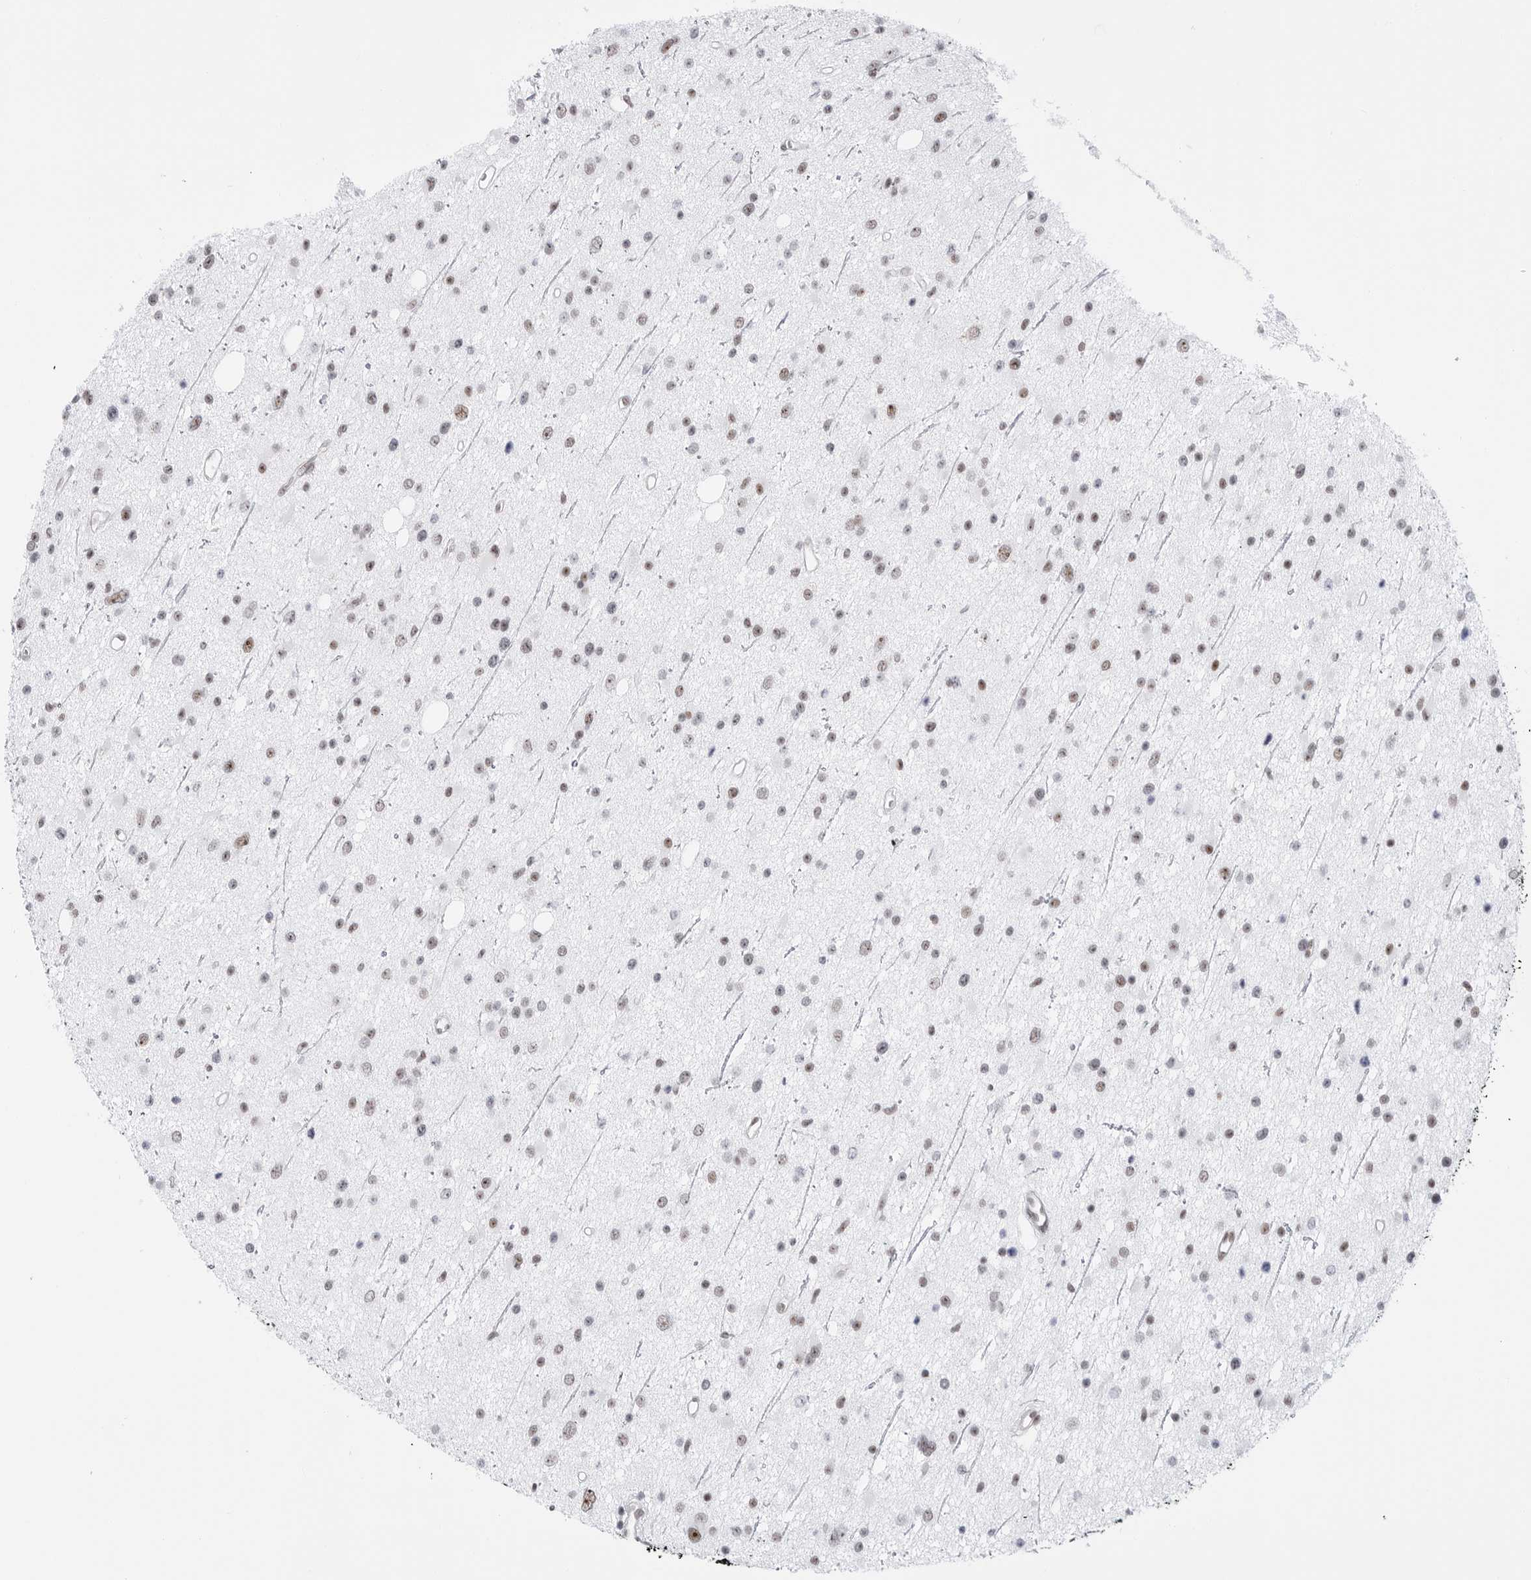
{"staining": {"intensity": "weak", "quantity": "25%-75%", "location": "nuclear"}, "tissue": "glioma", "cell_type": "Tumor cells", "image_type": "cancer", "snomed": [{"axis": "morphology", "description": "Glioma, malignant, Low grade"}, {"axis": "topography", "description": "Cerebral cortex"}], "caption": "The photomicrograph demonstrates immunohistochemical staining of glioma. There is weak nuclear positivity is identified in approximately 25%-75% of tumor cells.", "gene": "C1orf162", "patient": {"sex": "female", "age": 39}}